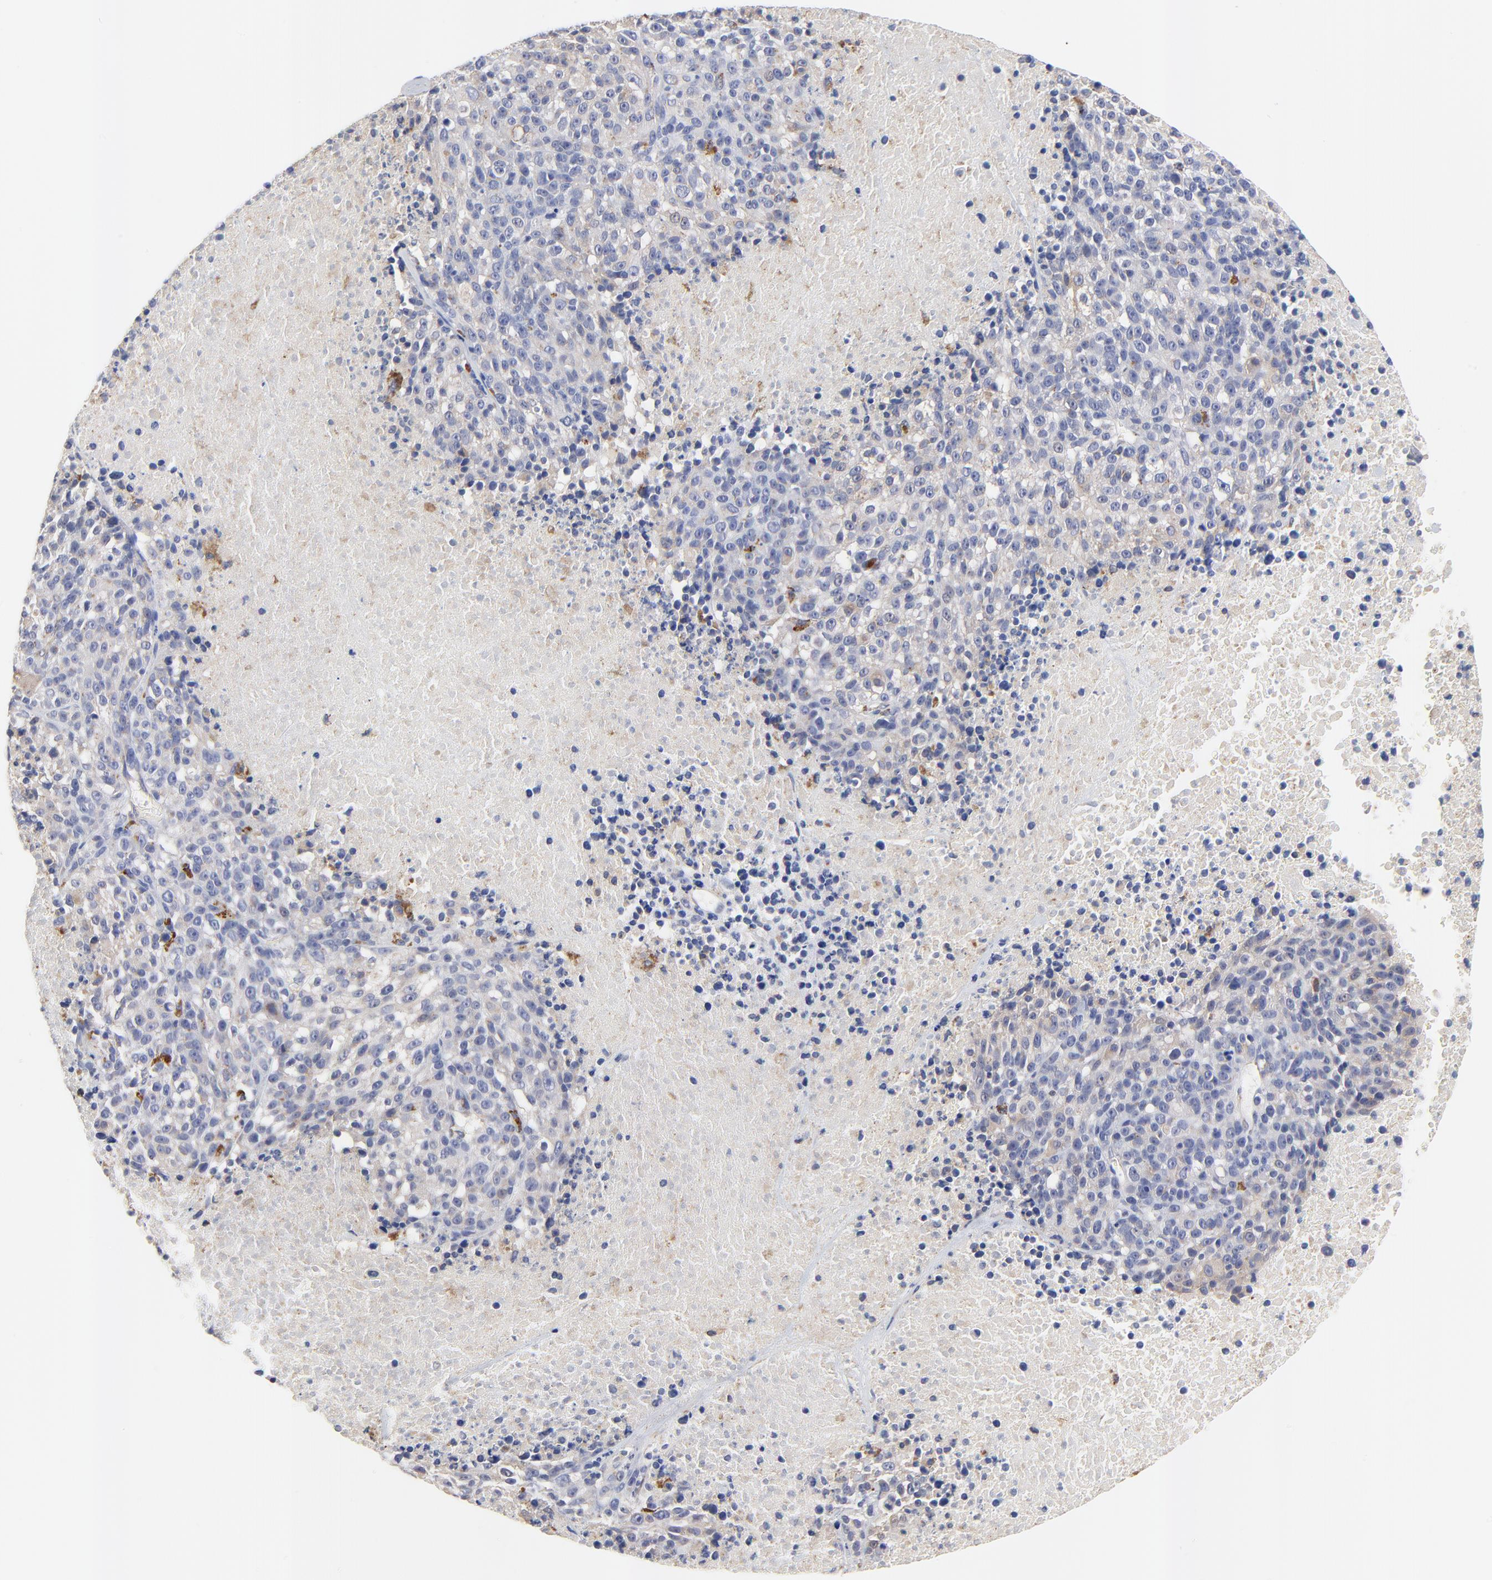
{"staining": {"intensity": "weak", "quantity": "25%-75%", "location": "cytoplasmic/membranous"}, "tissue": "melanoma", "cell_type": "Tumor cells", "image_type": "cancer", "snomed": [{"axis": "morphology", "description": "Malignant melanoma, Metastatic site"}, {"axis": "topography", "description": "Cerebral cortex"}], "caption": "Immunohistochemistry (IHC) (DAB (3,3'-diaminobenzidine)) staining of human malignant melanoma (metastatic site) displays weak cytoplasmic/membranous protein positivity in about 25%-75% of tumor cells.", "gene": "FBXL2", "patient": {"sex": "female", "age": 52}}